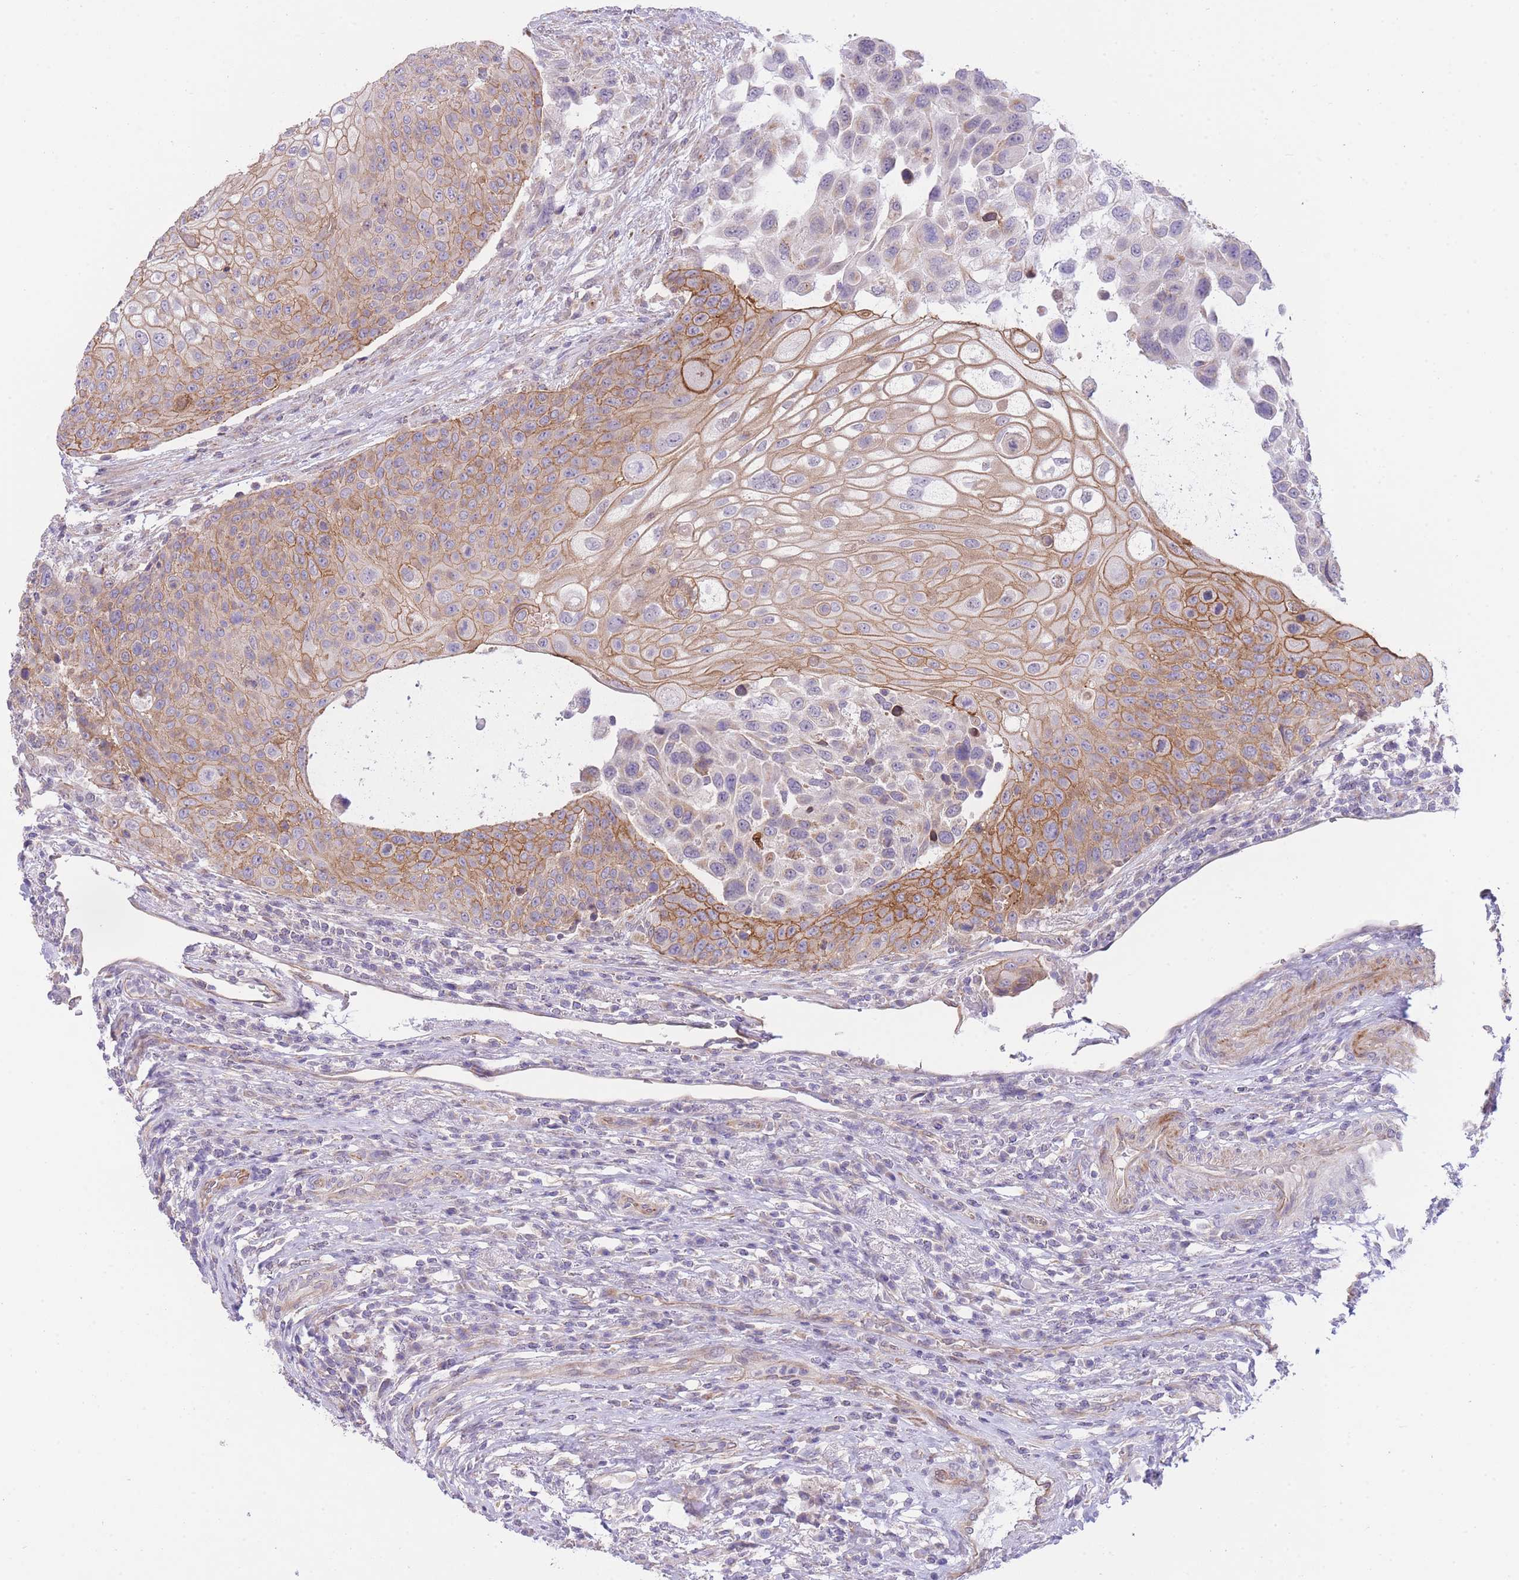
{"staining": {"intensity": "moderate", "quantity": "25%-75%", "location": "cytoplasmic/membranous"}, "tissue": "urothelial cancer", "cell_type": "Tumor cells", "image_type": "cancer", "snomed": [{"axis": "morphology", "description": "Urothelial carcinoma, High grade"}, {"axis": "topography", "description": "Urinary bladder"}], "caption": "A brown stain highlights moderate cytoplasmic/membranous staining of a protein in human urothelial cancer tumor cells. (DAB IHC with brightfield microscopy, high magnification).", "gene": "CTBP1", "patient": {"sex": "female", "age": 70}}